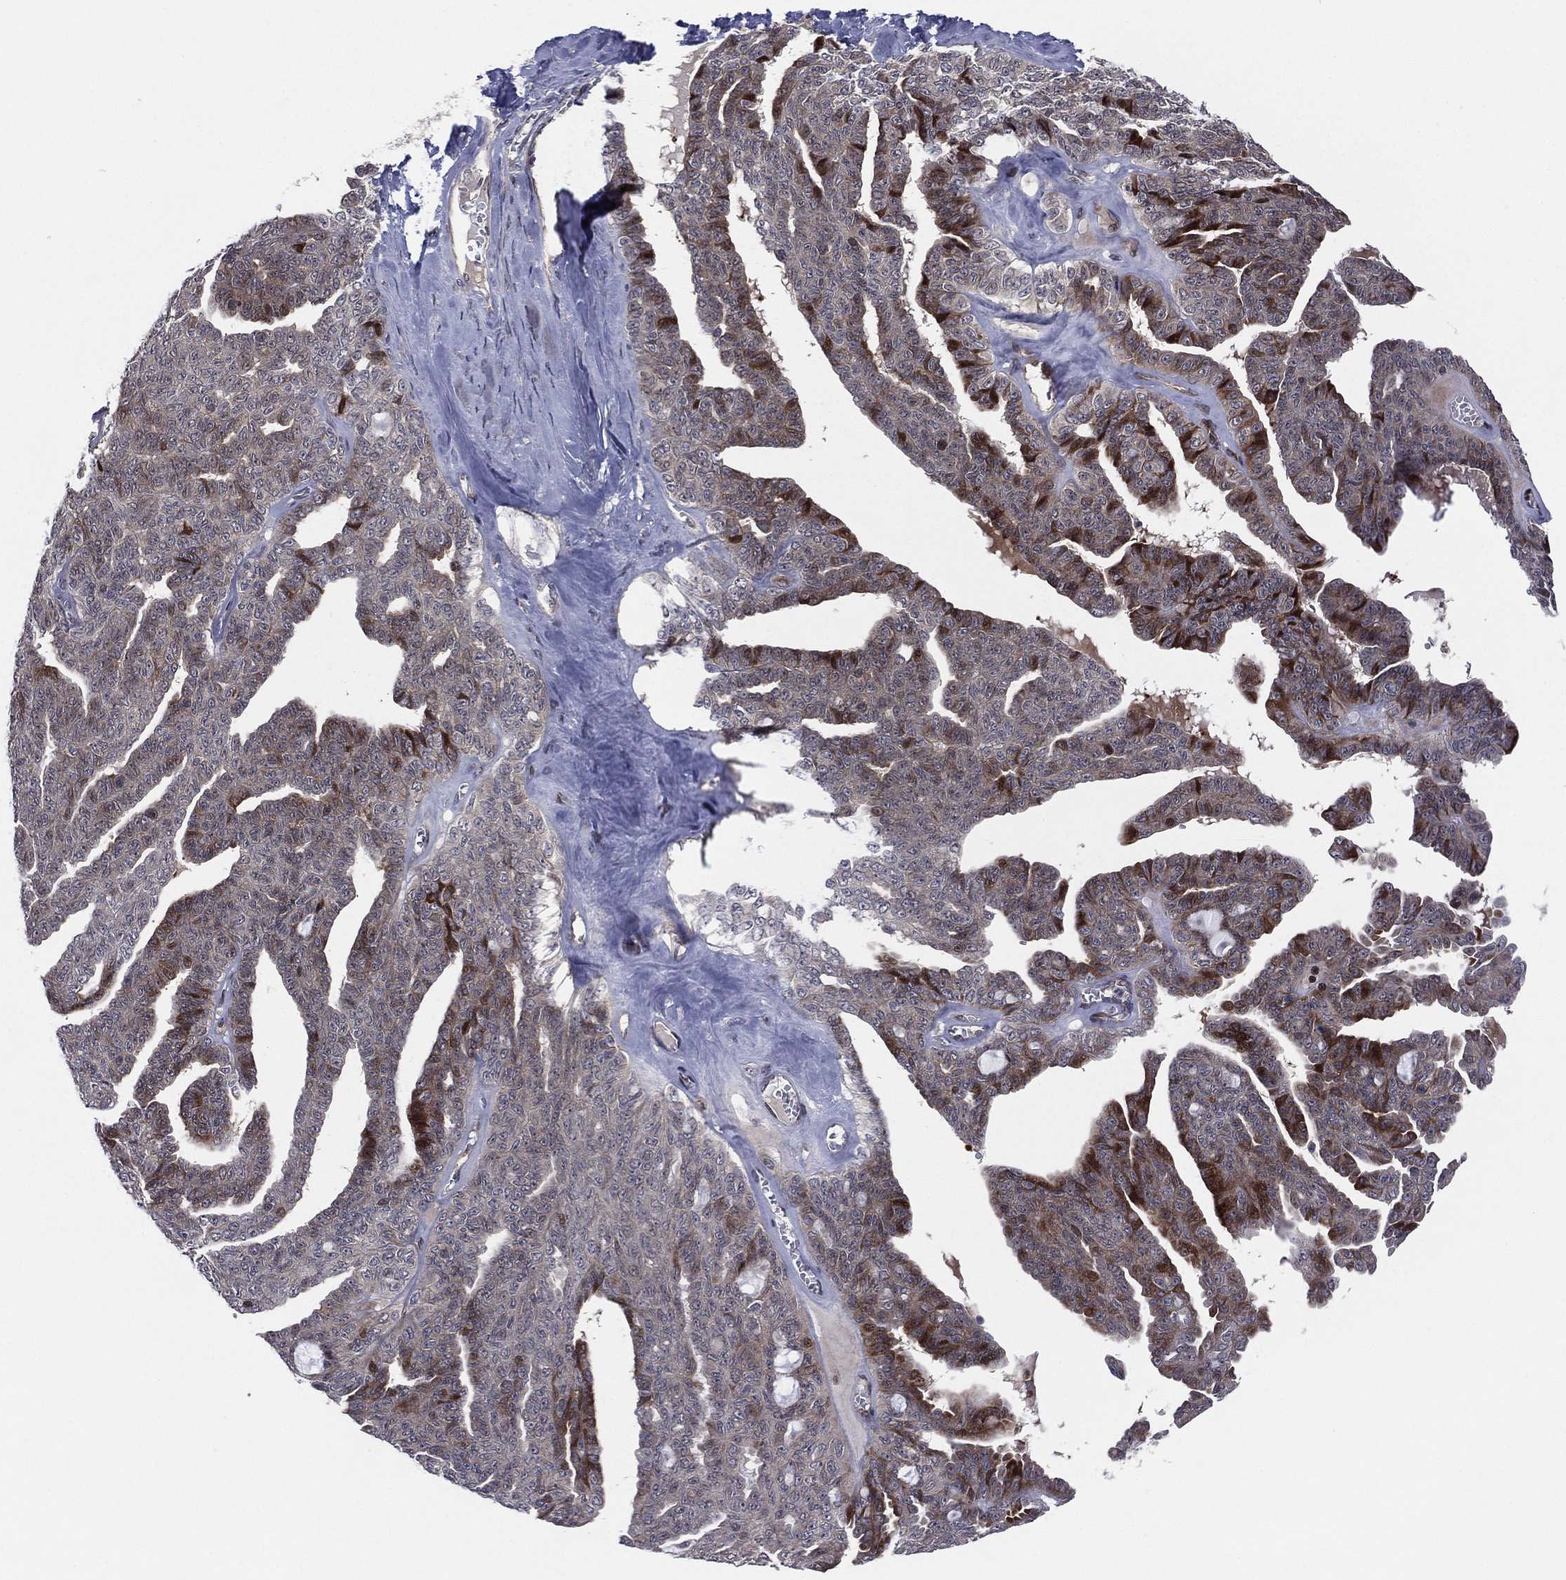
{"staining": {"intensity": "moderate", "quantity": "<25%", "location": "cytoplasmic/membranous"}, "tissue": "ovarian cancer", "cell_type": "Tumor cells", "image_type": "cancer", "snomed": [{"axis": "morphology", "description": "Cystadenocarcinoma, serous, NOS"}, {"axis": "topography", "description": "Ovary"}], "caption": "Immunohistochemistry (IHC) (DAB) staining of serous cystadenocarcinoma (ovarian) displays moderate cytoplasmic/membranous protein positivity in approximately <25% of tumor cells.", "gene": "UTP14A", "patient": {"sex": "female", "age": 71}}